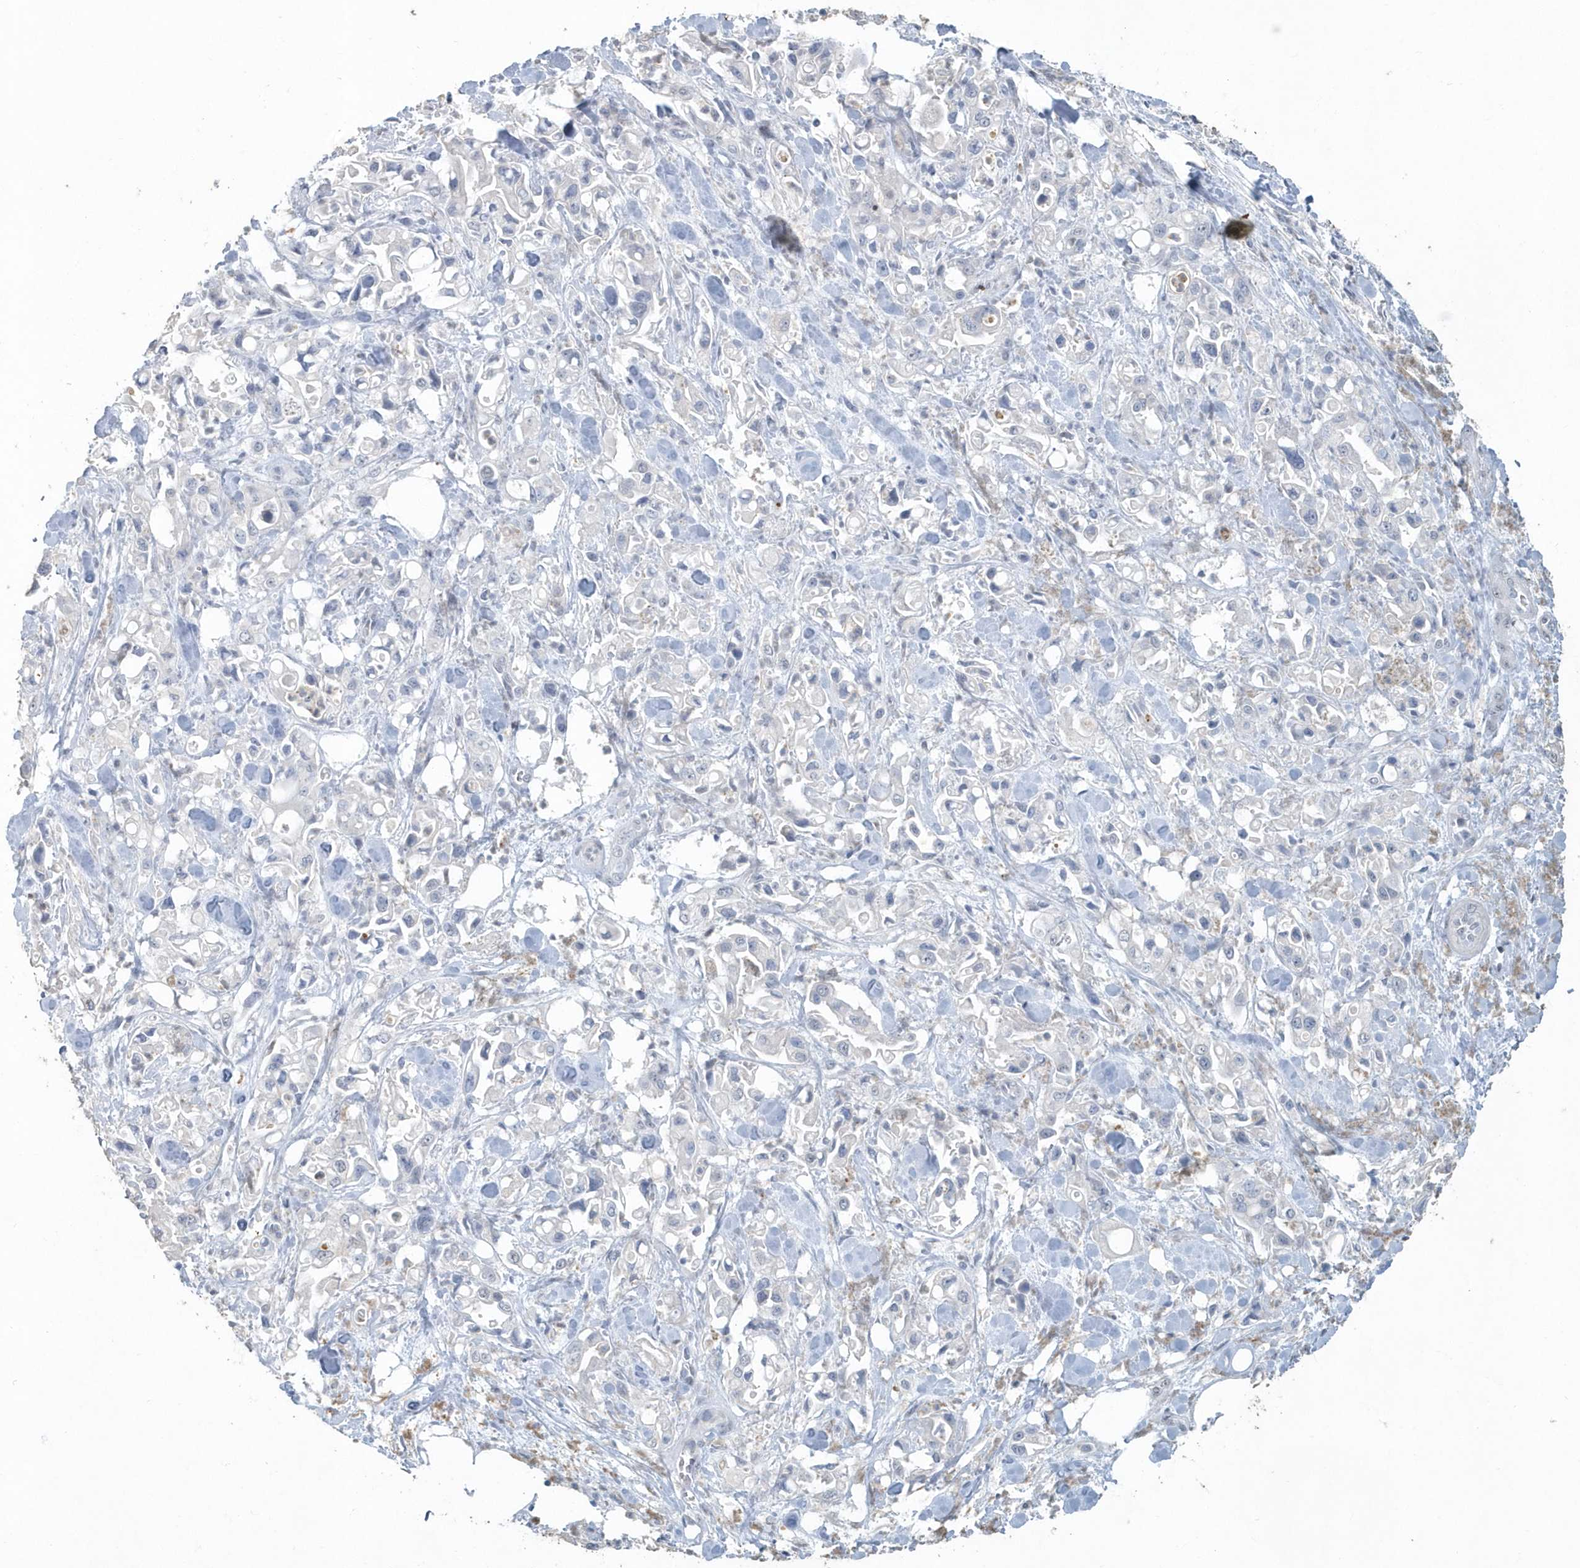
{"staining": {"intensity": "negative", "quantity": "none", "location": "none"}, "tissue": "pancreatic cancer", "cell_type": "Tumor cells", "image_type": "cancer", "snomed": [{"axis": "morphology", "description": "Adenocarcinoma, NOS"}, {"axis": "topography", "description": "Pancreas"}], "caption": "DAB (3,3'-diaminobenzidine) immunohistochemical staining of pancreatic adenocarcinoma displays no significant expression in tumor cells. Nuclei are stained in blue.", "gene": "MYOT", "patient": {"sex": "male", "age": 70}}